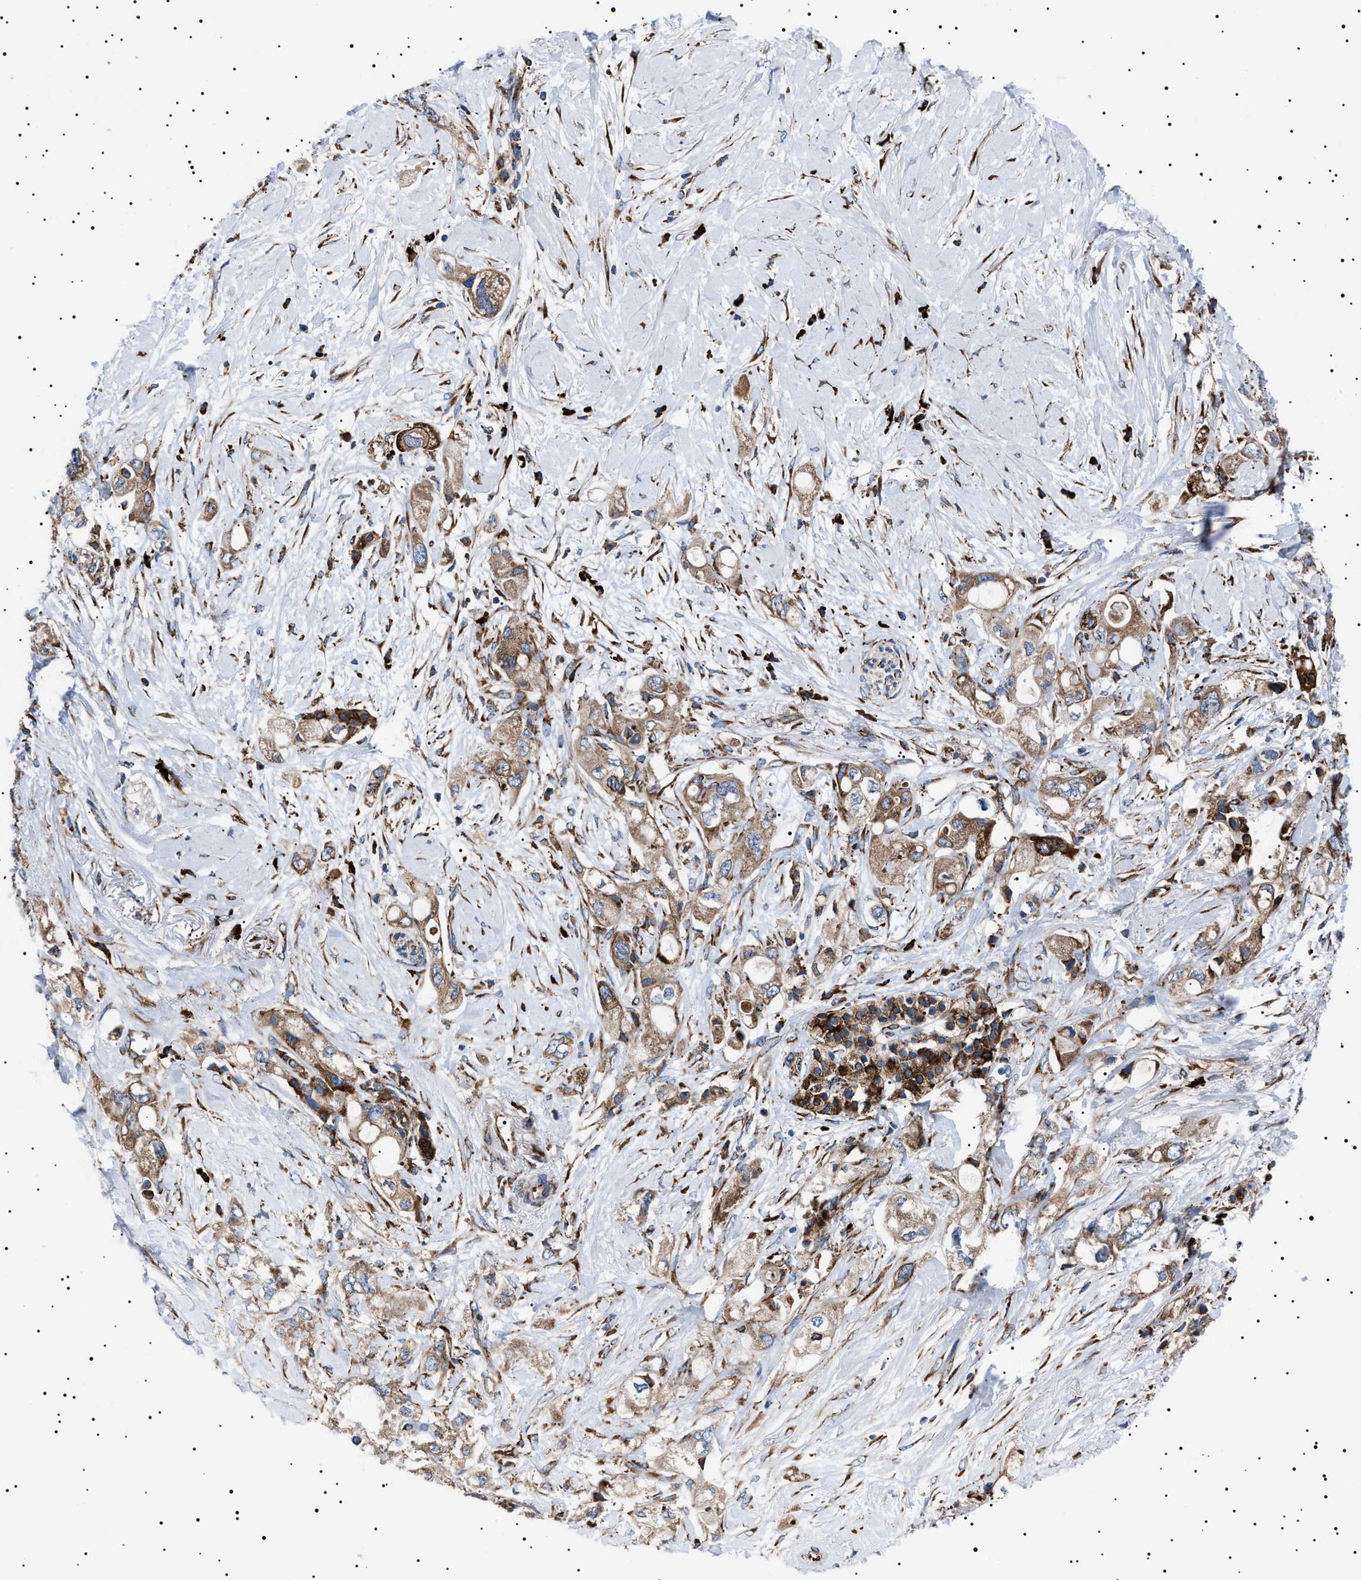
{"staining": {"intensity": "moderate", "quantity": ">75%", "location": "cytoplasmic/membranous"}, "tissue": "pancreatic cancer", "cell_type": "Tumor cells", "image_type": "cancer", "snomed": [{"axis": "morphology", "description": "Adenocarcinoma, NOS"}, {"axis": "topography", "description": "Pancreas"}], "caption": "Immunohistochemistry (IHC) of pancreatic cancer (adenocarcinoma) demonstrates medium levels of moderate cytoplasmic/membranous staining in approximately >75% of tumor cells.", "gene": "TOP1MT", "patient": {"sex": "female", "age": 56}}